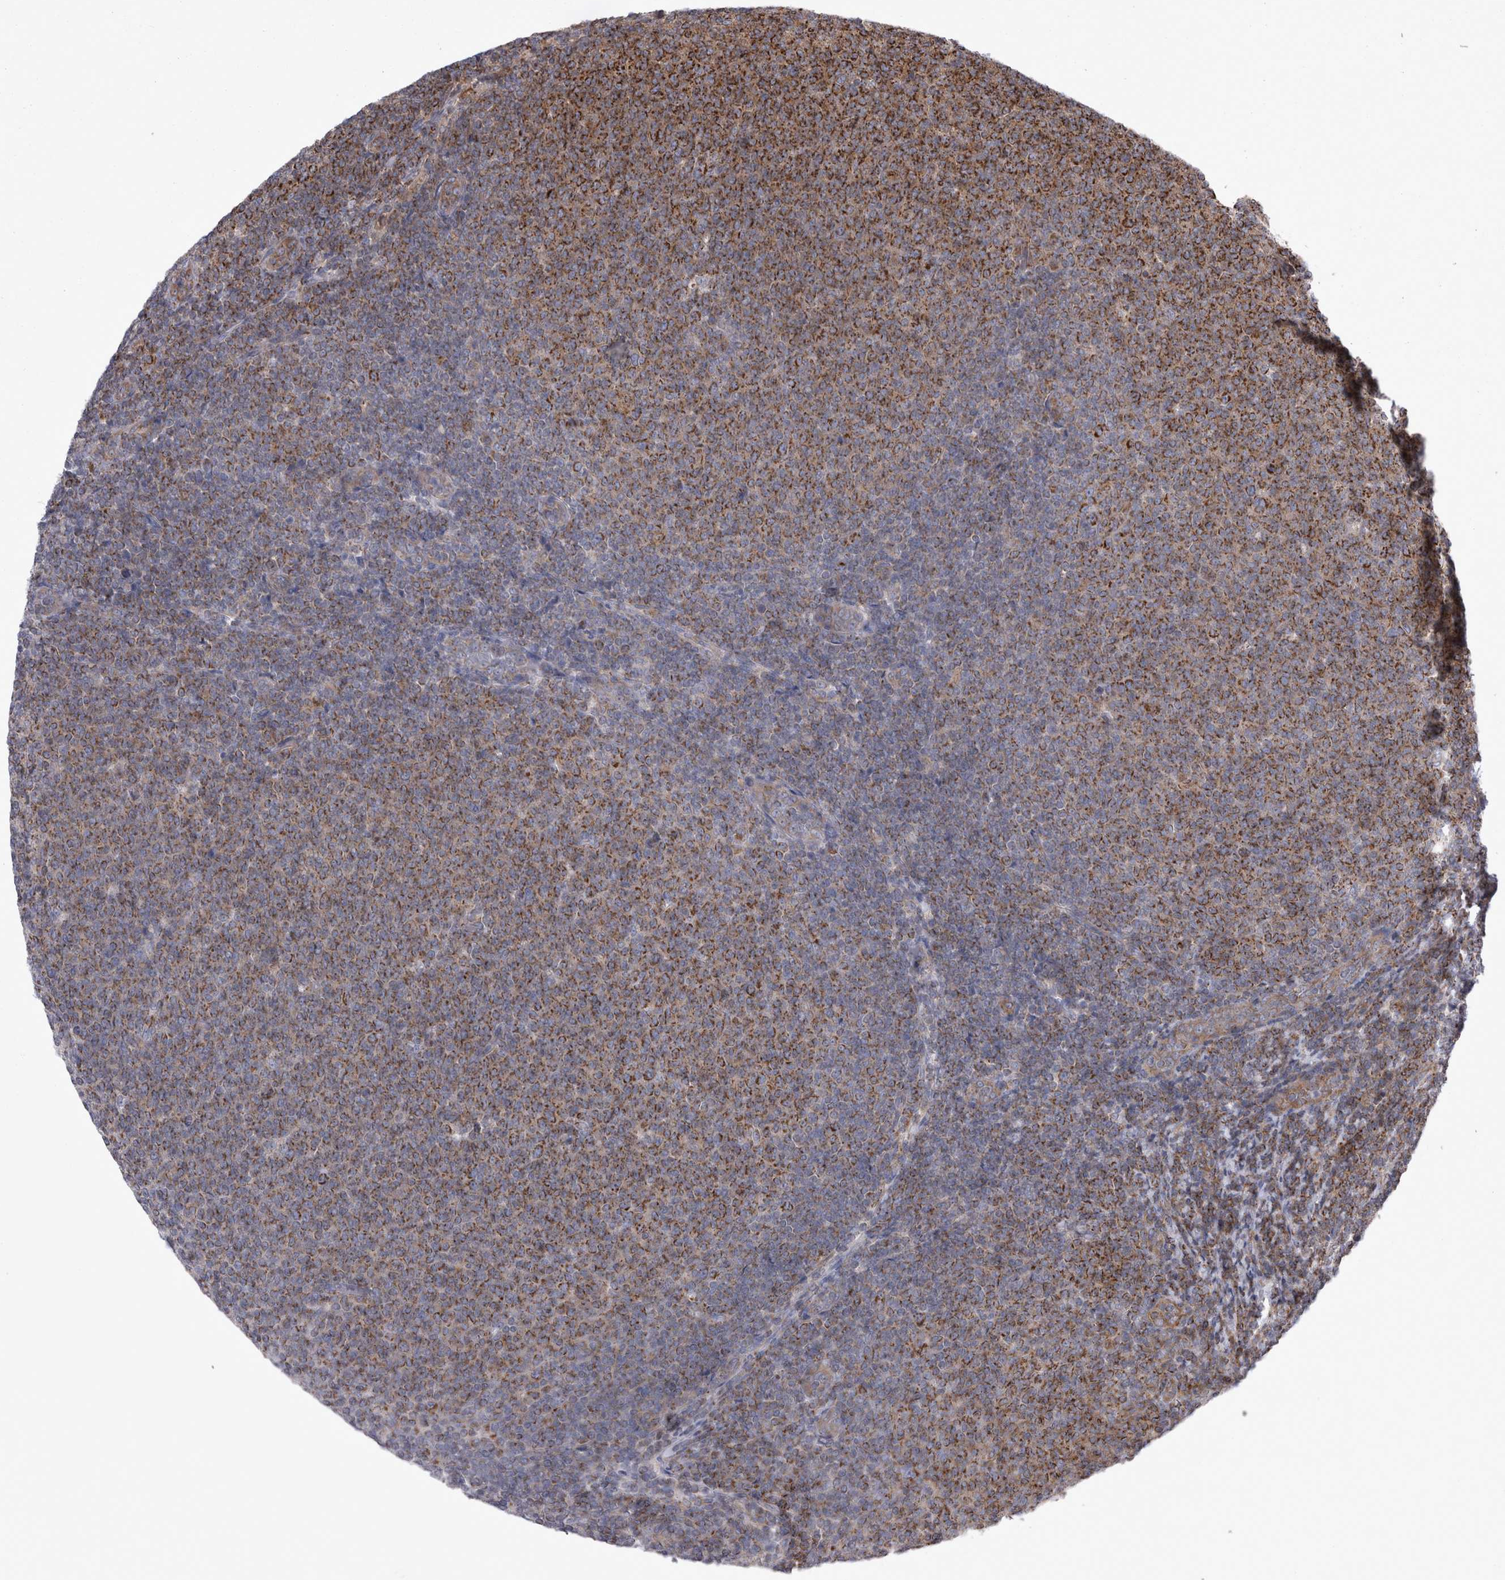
{"staining": {"intensity": "strong", "quantity": "25%-75%", "location": "cytoplasmic/membranous"}, "tissue": "lymphoma", "cell_type": "Tumor cells", "image_type": "cancer", "snomed": [{"axis": "morphology", "description": "Malignant lymphoma, non-Hodgkin's type, Low grade"}, {"axis": "topography", "description": "Lymph node"}], "caption": "Protein staining shows strong cytoplasmic/membranous staining in about 25%-75% of tumor cells in lymphoma. (DAB IHC with brightfield microscopy, high magnification).", "gene": "TSPOAP1", "patient": {"sex": "male", "age": 66}}